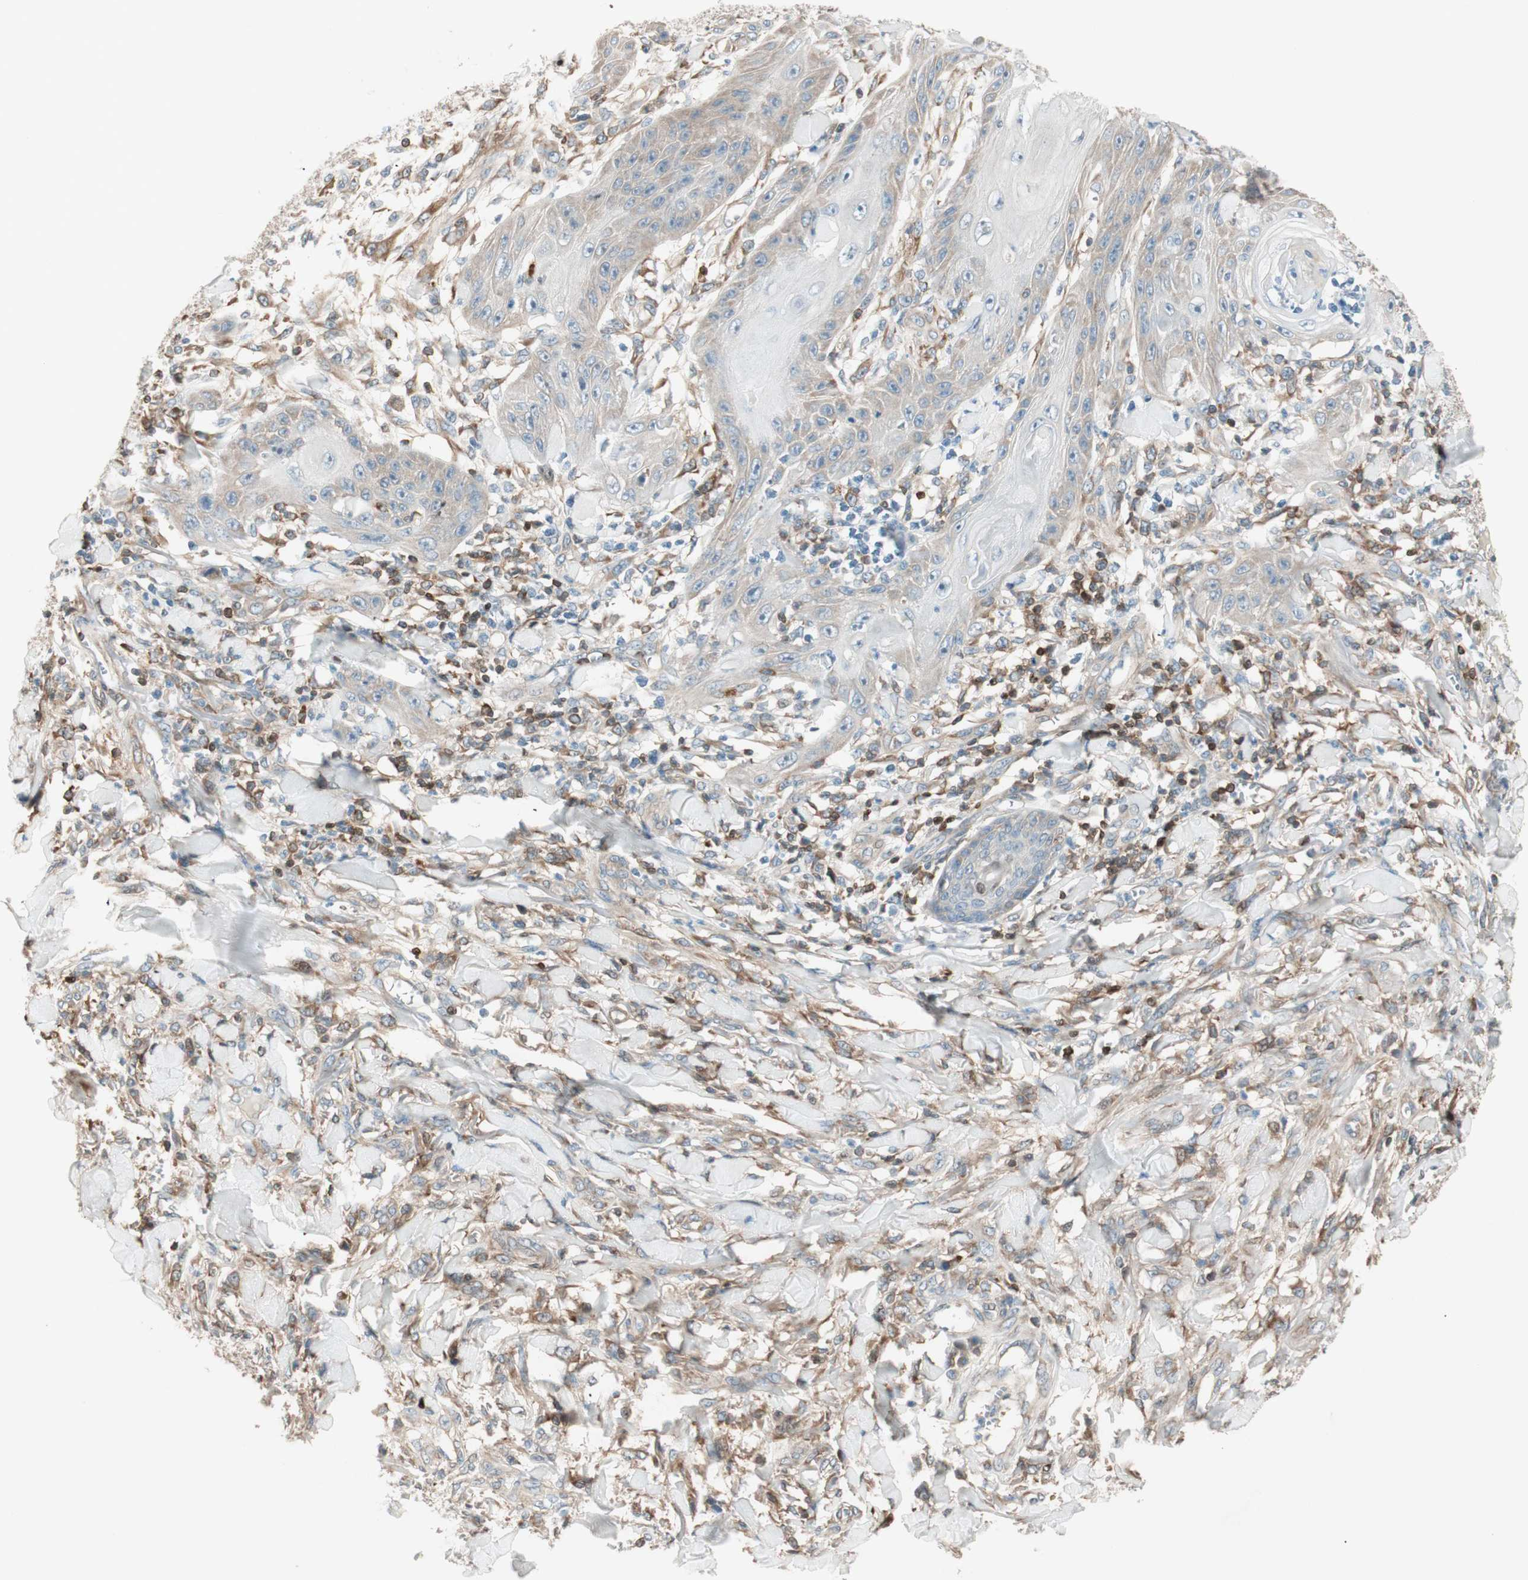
{"staining": {"intensity": "moderate", "quantity": "25%-75%", "location": "cytoplasmic/membranous"}, "tissue": "skin cancer", "cell_type": "Tumor cells", "image_type": "cancer", "snomed": [{"axis": "morphology", "description": "Squamous cell carcinoma, NOS"}, {"axis": "topography", "description": "Skin"}], "caption": "Squamous cell carcinoma (skin) stained with IHC displays moderate cytoplasmic/membranous expression in approximately 25%-75% of tumor cells.", "gene": "BIN1", "patient": {"sex": "female", "age": 78}}